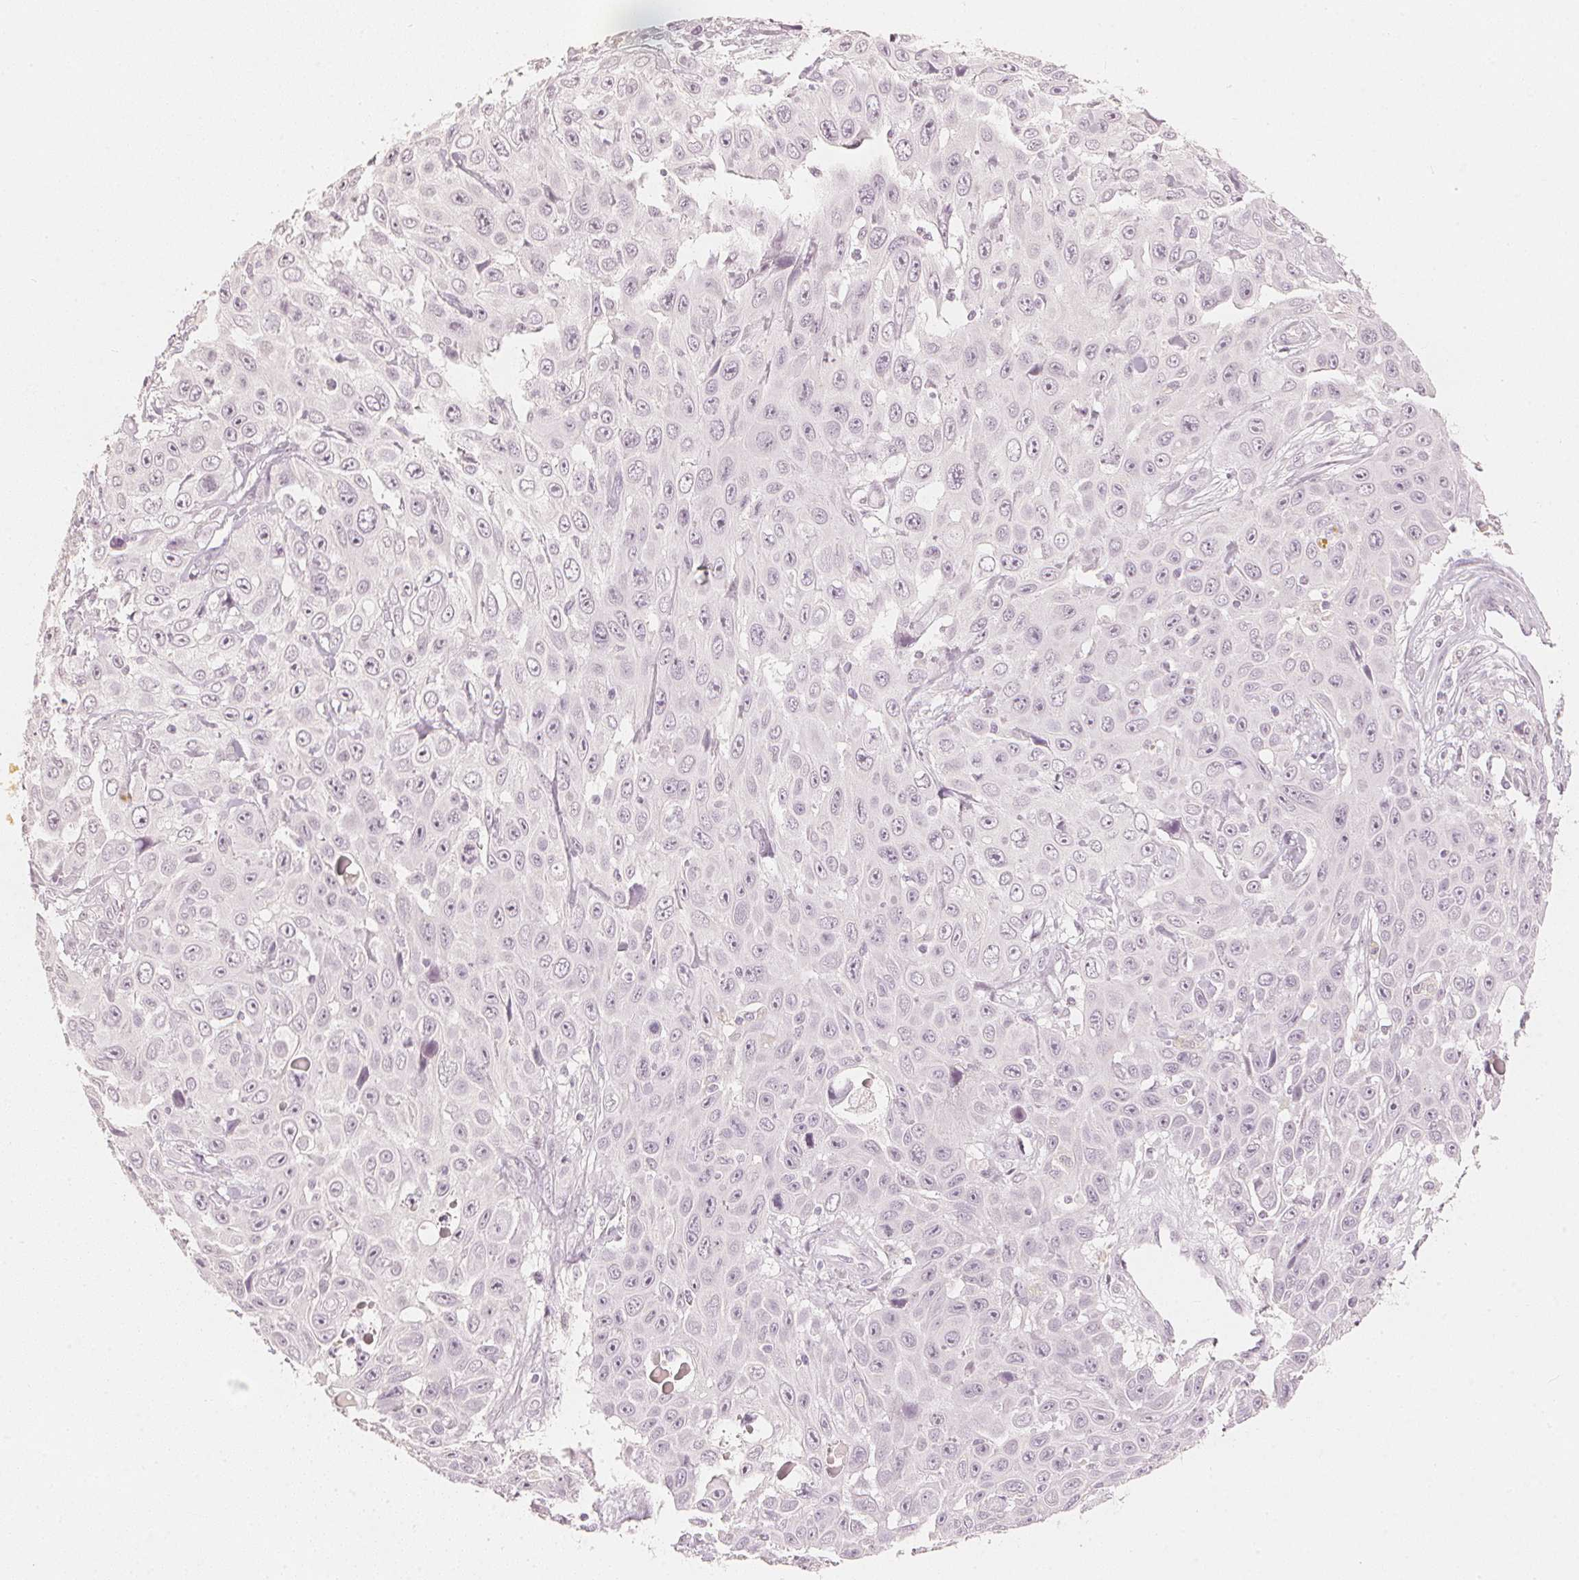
{"staining": {"intensity": "weak", "quantity": "<25%", "location": "nuclear"}, "tissue": "skin cancer", "cell_type": "Tumor cells", "image_type": "cancer", "snomed": [{"axis": "morphology", "description": "Squamous cell carcinoma, NOS"}, {"axis": "topography", "description": "Skin"}], "caption": "Tumor cells show no significant protein positivity in skin cancer (squamous cell carcinoma).", "gene": "CALB1", "patient": {"sex": "male", "age": 82}}